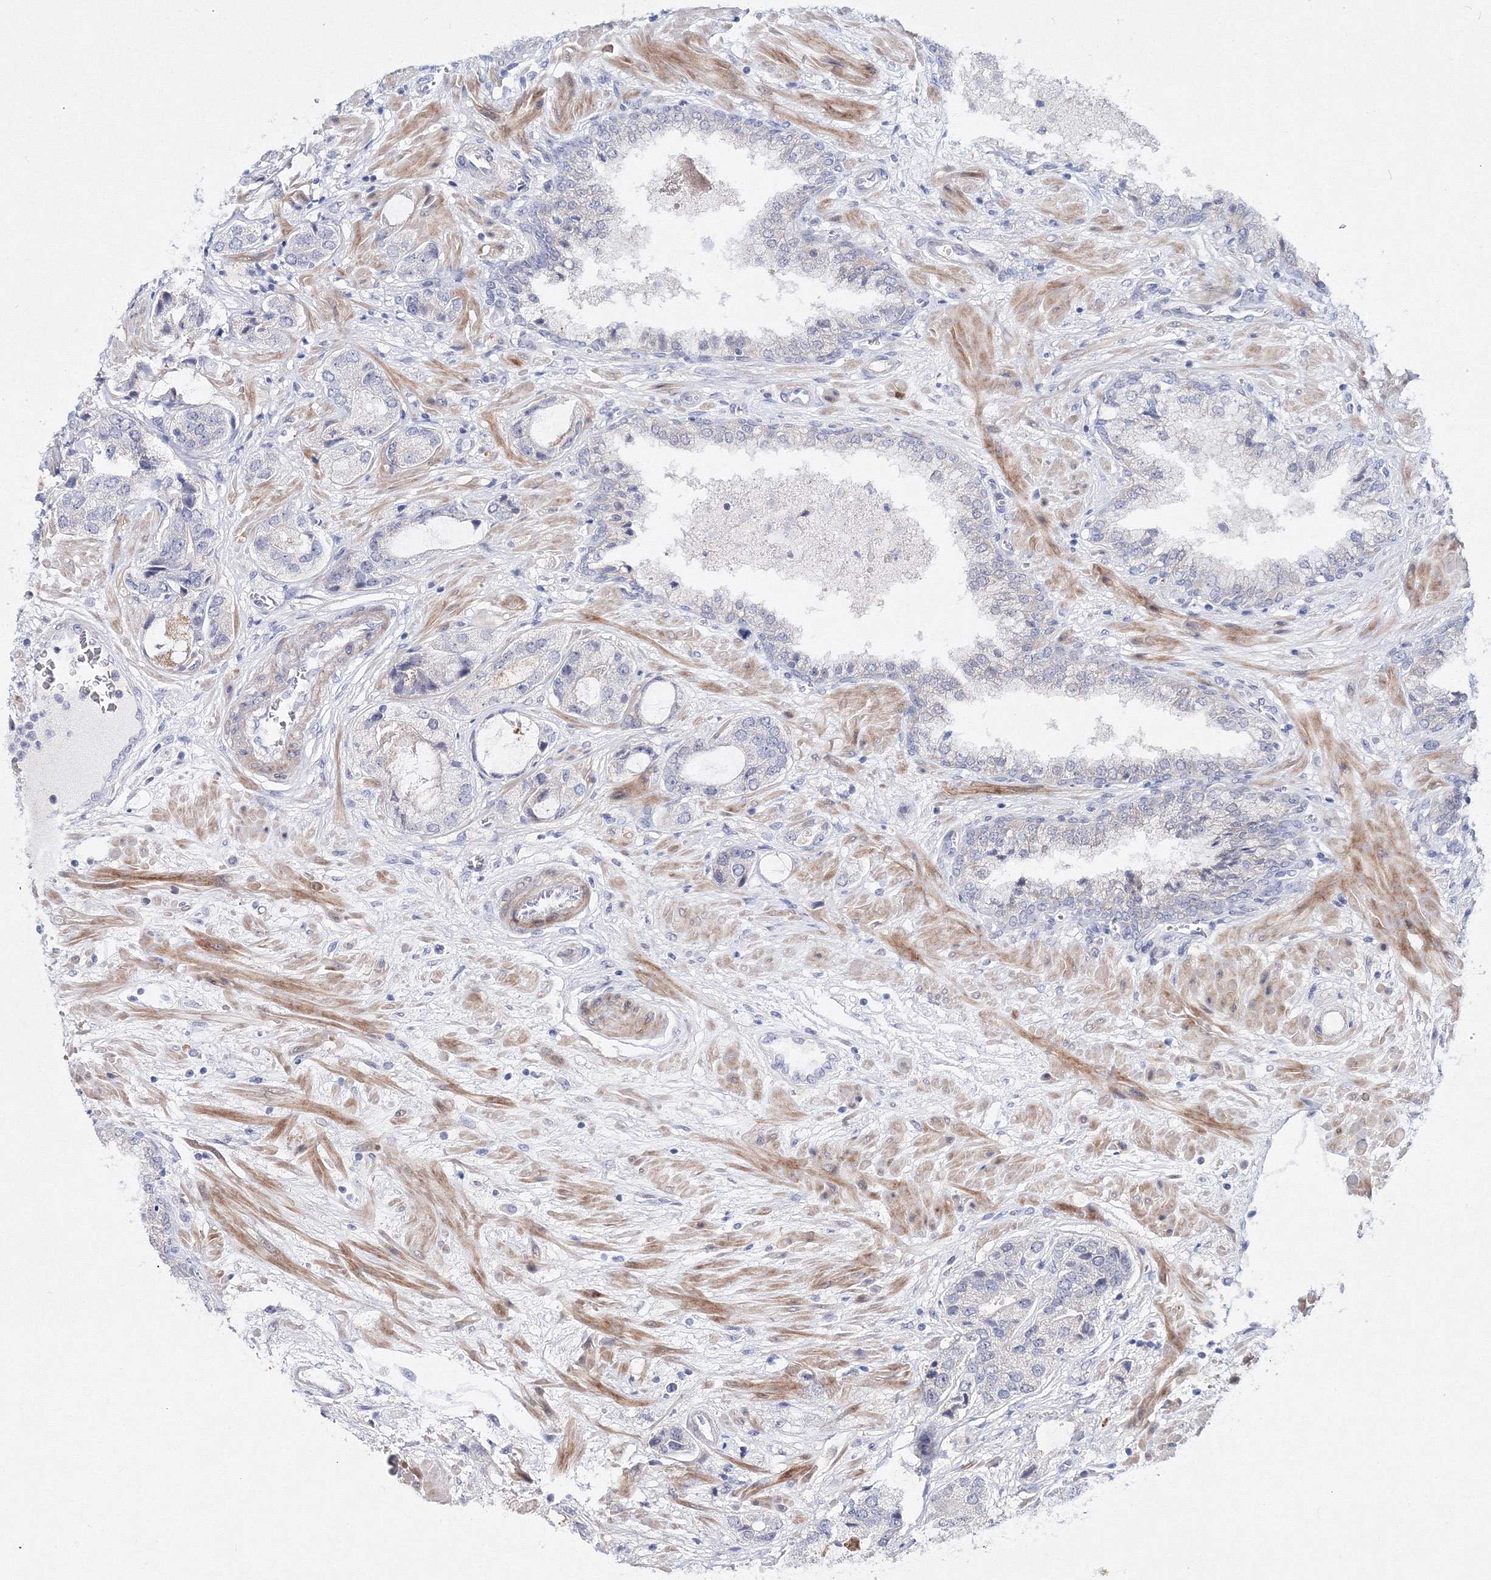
{"staining": {"intensity": "negative", "quantity": "none", "location": "none"}, "tissue": "prostate cancer", "cell_type": "Tumor cells", "image_type": "cancer", "snomed": [{"axis": "morphology", "description": "Normal tissue, NOS"}, {"axis": "morphology", "description": "Adenocarcinoma, High grade"}, {"axis": "topography", "description": "Prostate"}, {"axis": "topography", "description": "Peripheral nerve tissue"}], "caption": "An image of prostate cancer (high-grade adenocarcinoma) stained for a protein exhibits no brown staining in tumor cells. (DAB IHC with hematoxylin counter stain).", "gene": "C11orf52", "patient": {"sex": "male", "age": 59}}